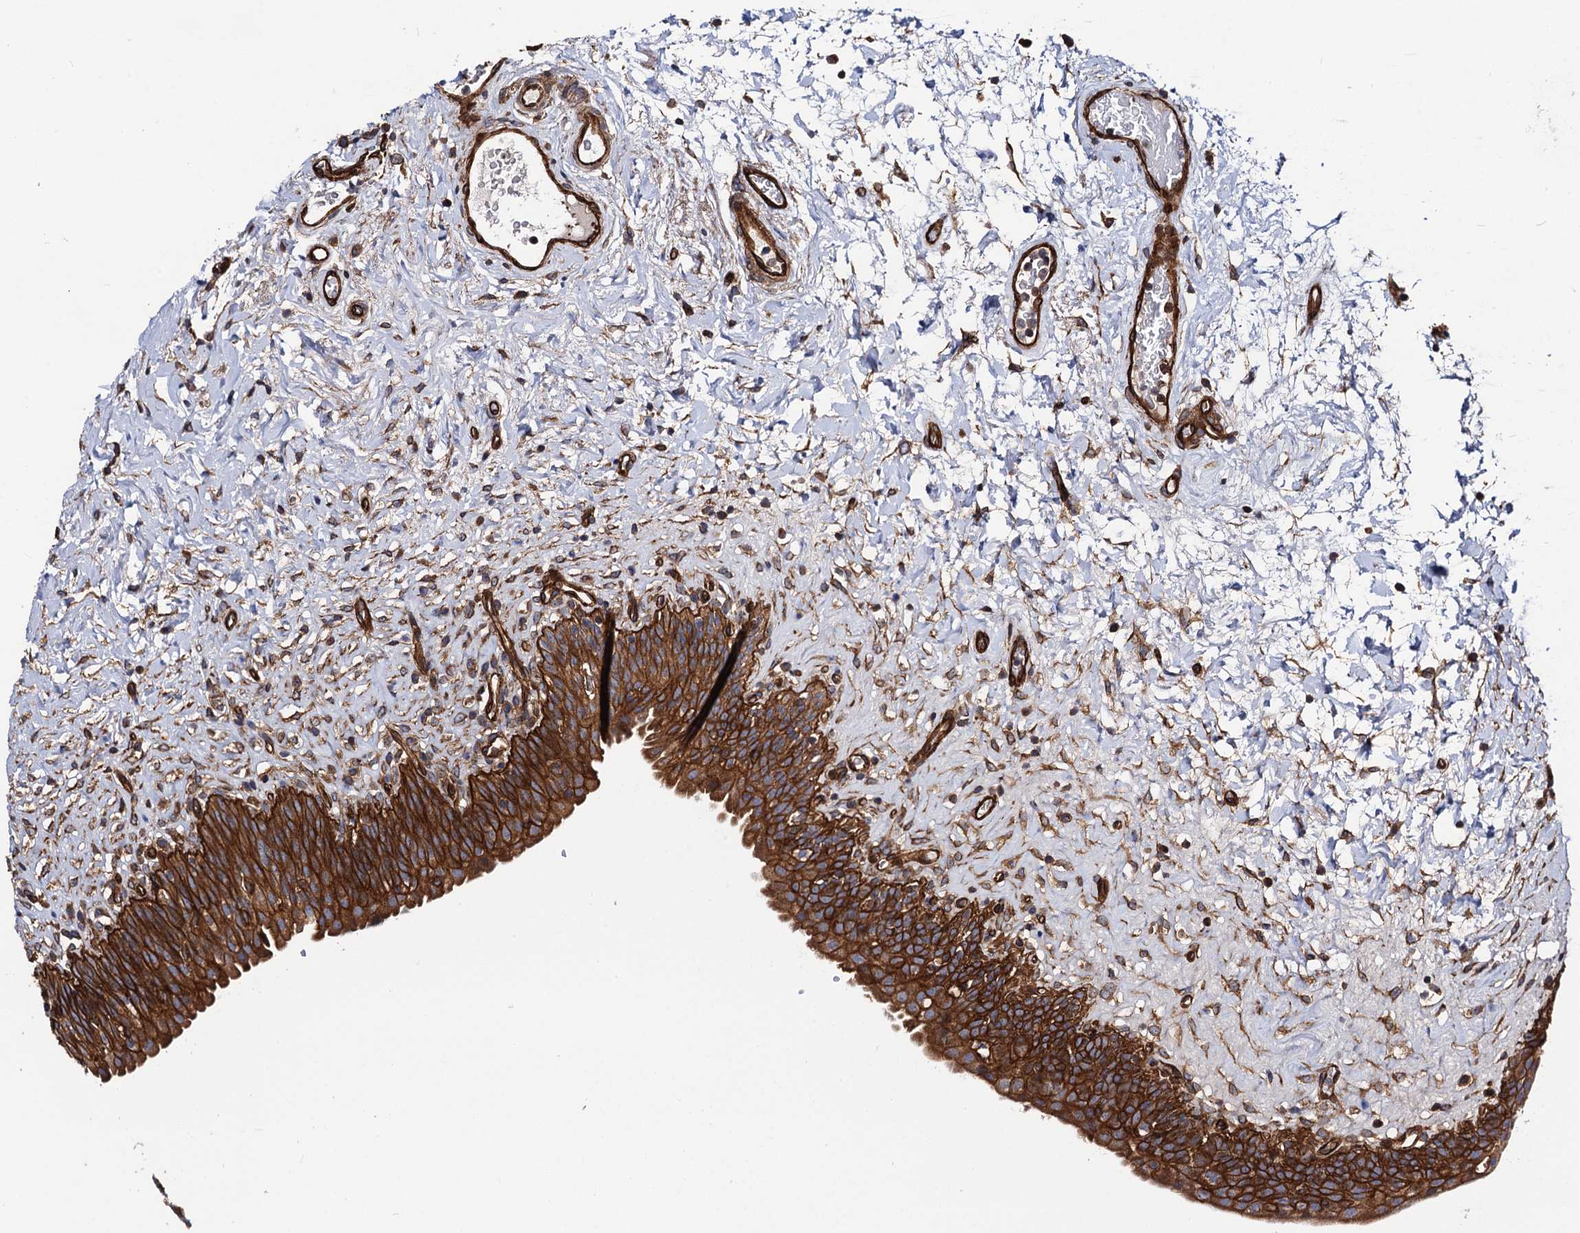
{"staining": {"intensity": "strong", "quantity": ">75%", "location": "cytoplasmic/membranous"}, "tissue": "urinary bladder", "cell_type": "Urothelial cells", "image_type": "normal", "snomed": [{"axis": "morphology", "description": "Normal tissue, NOS"}, {"axis": "topography", "description": "Urinary bladder"}], "caption": "Protein staining demonstrates strong cytoplasmic/membranous expression in approximately >75% of urothelial cells in benign urinary bladder. (DAB IHC with brightfield microscopy, high magnification).", "gene": "CIP2A", "patient": {"sex": "male", "age": 83}}